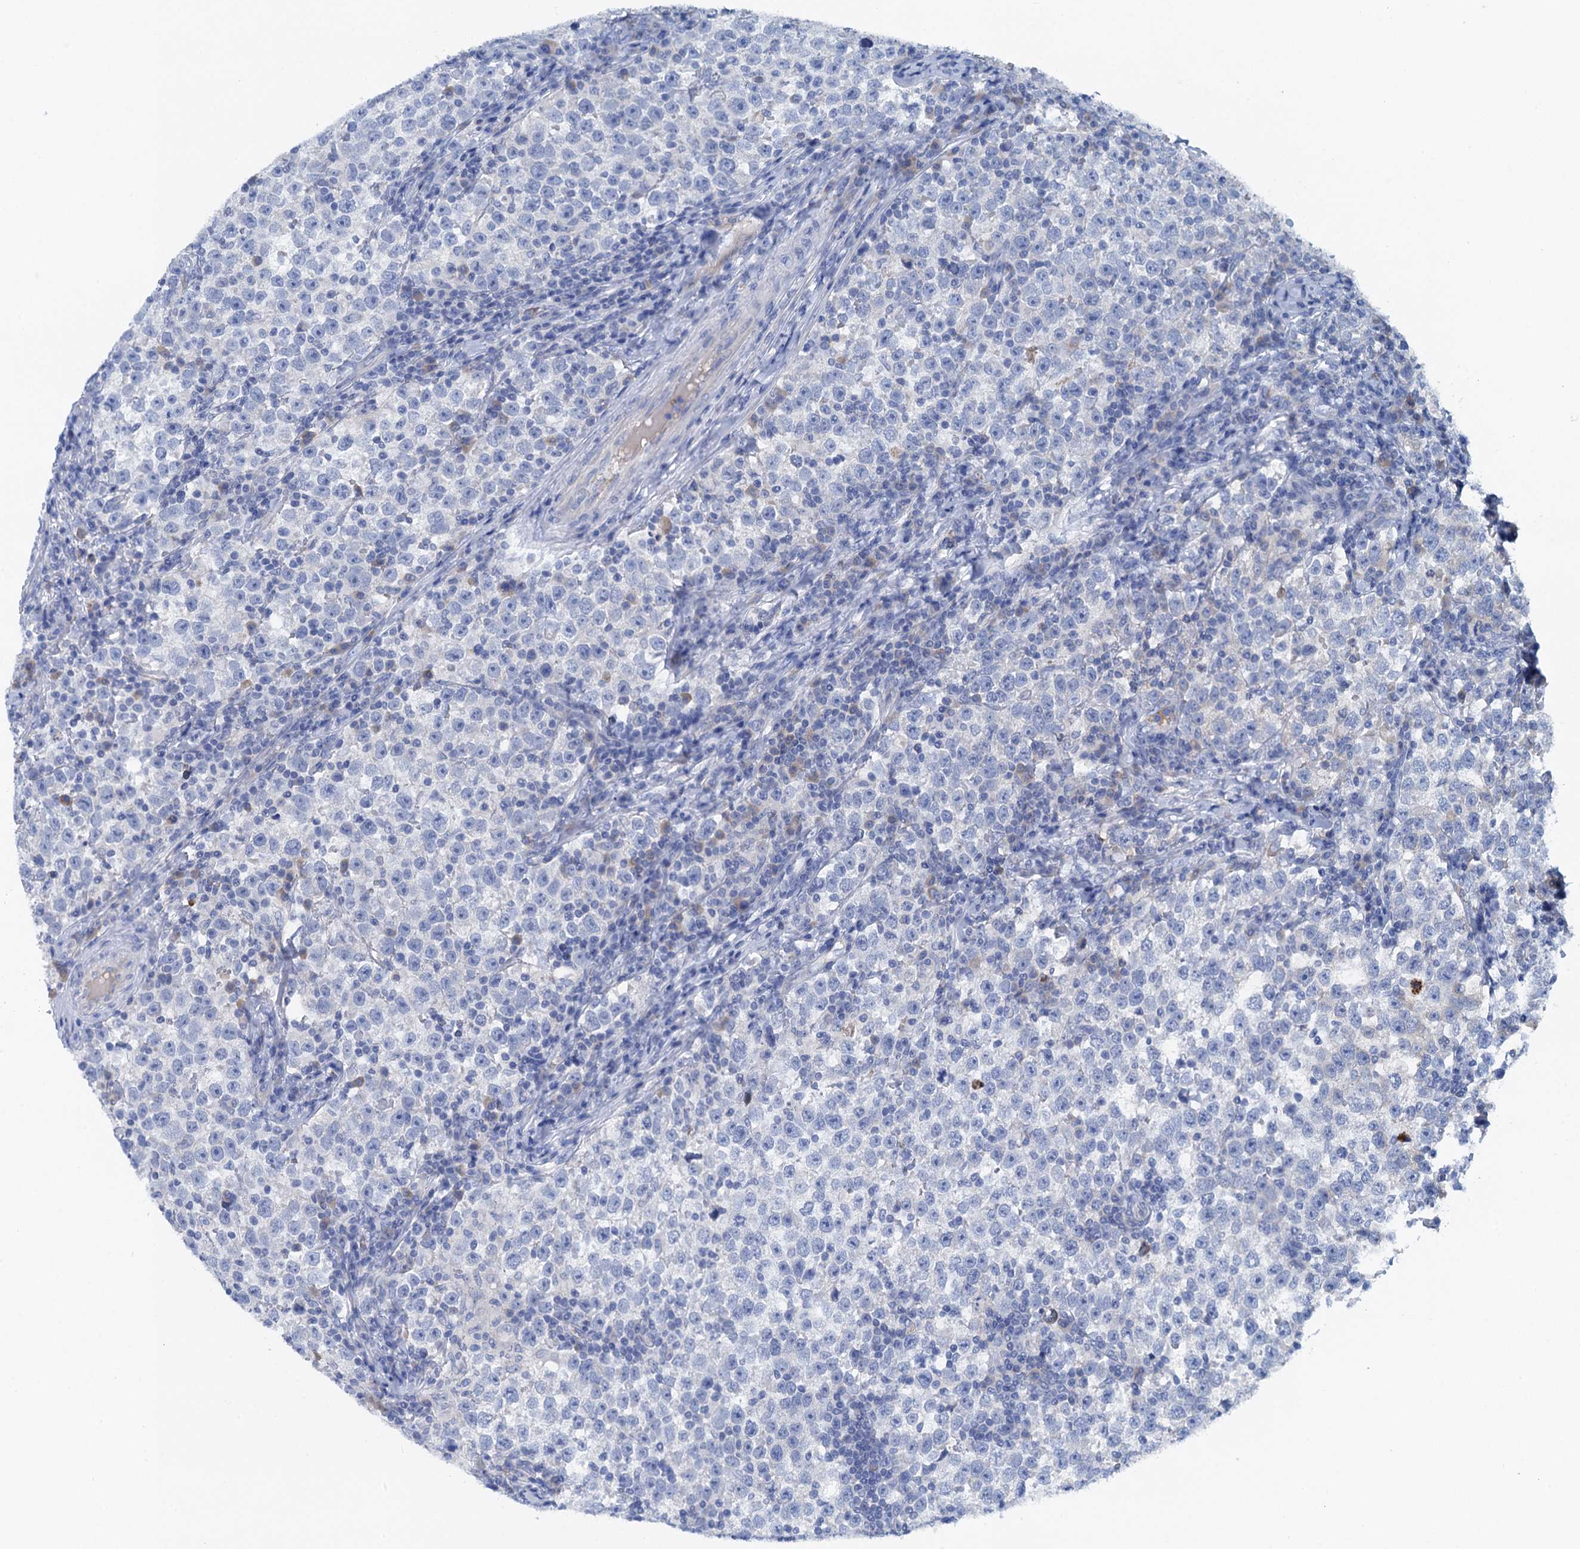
{"staining": {"intensity": "negative", "quantity": "none", "location": "none"}, "tissue": "testis cancer", "cell_type": "Tumor cells", "image_type": "cancer", "snomed": [{"axis": "morphology", "description": "Normal tissue, NOS"}, {"axis": "morphology", "description": "Seminoma, NOS"}, {"axis": "topography", "description": "Testis"}], "caption": "High power microscopy micrograph of an IHC histopathology image of testis cancer, revealing no significant staining in tumor cells.", "gene": "MYADML2", "patient": {"sex": "male", "age": 43}}